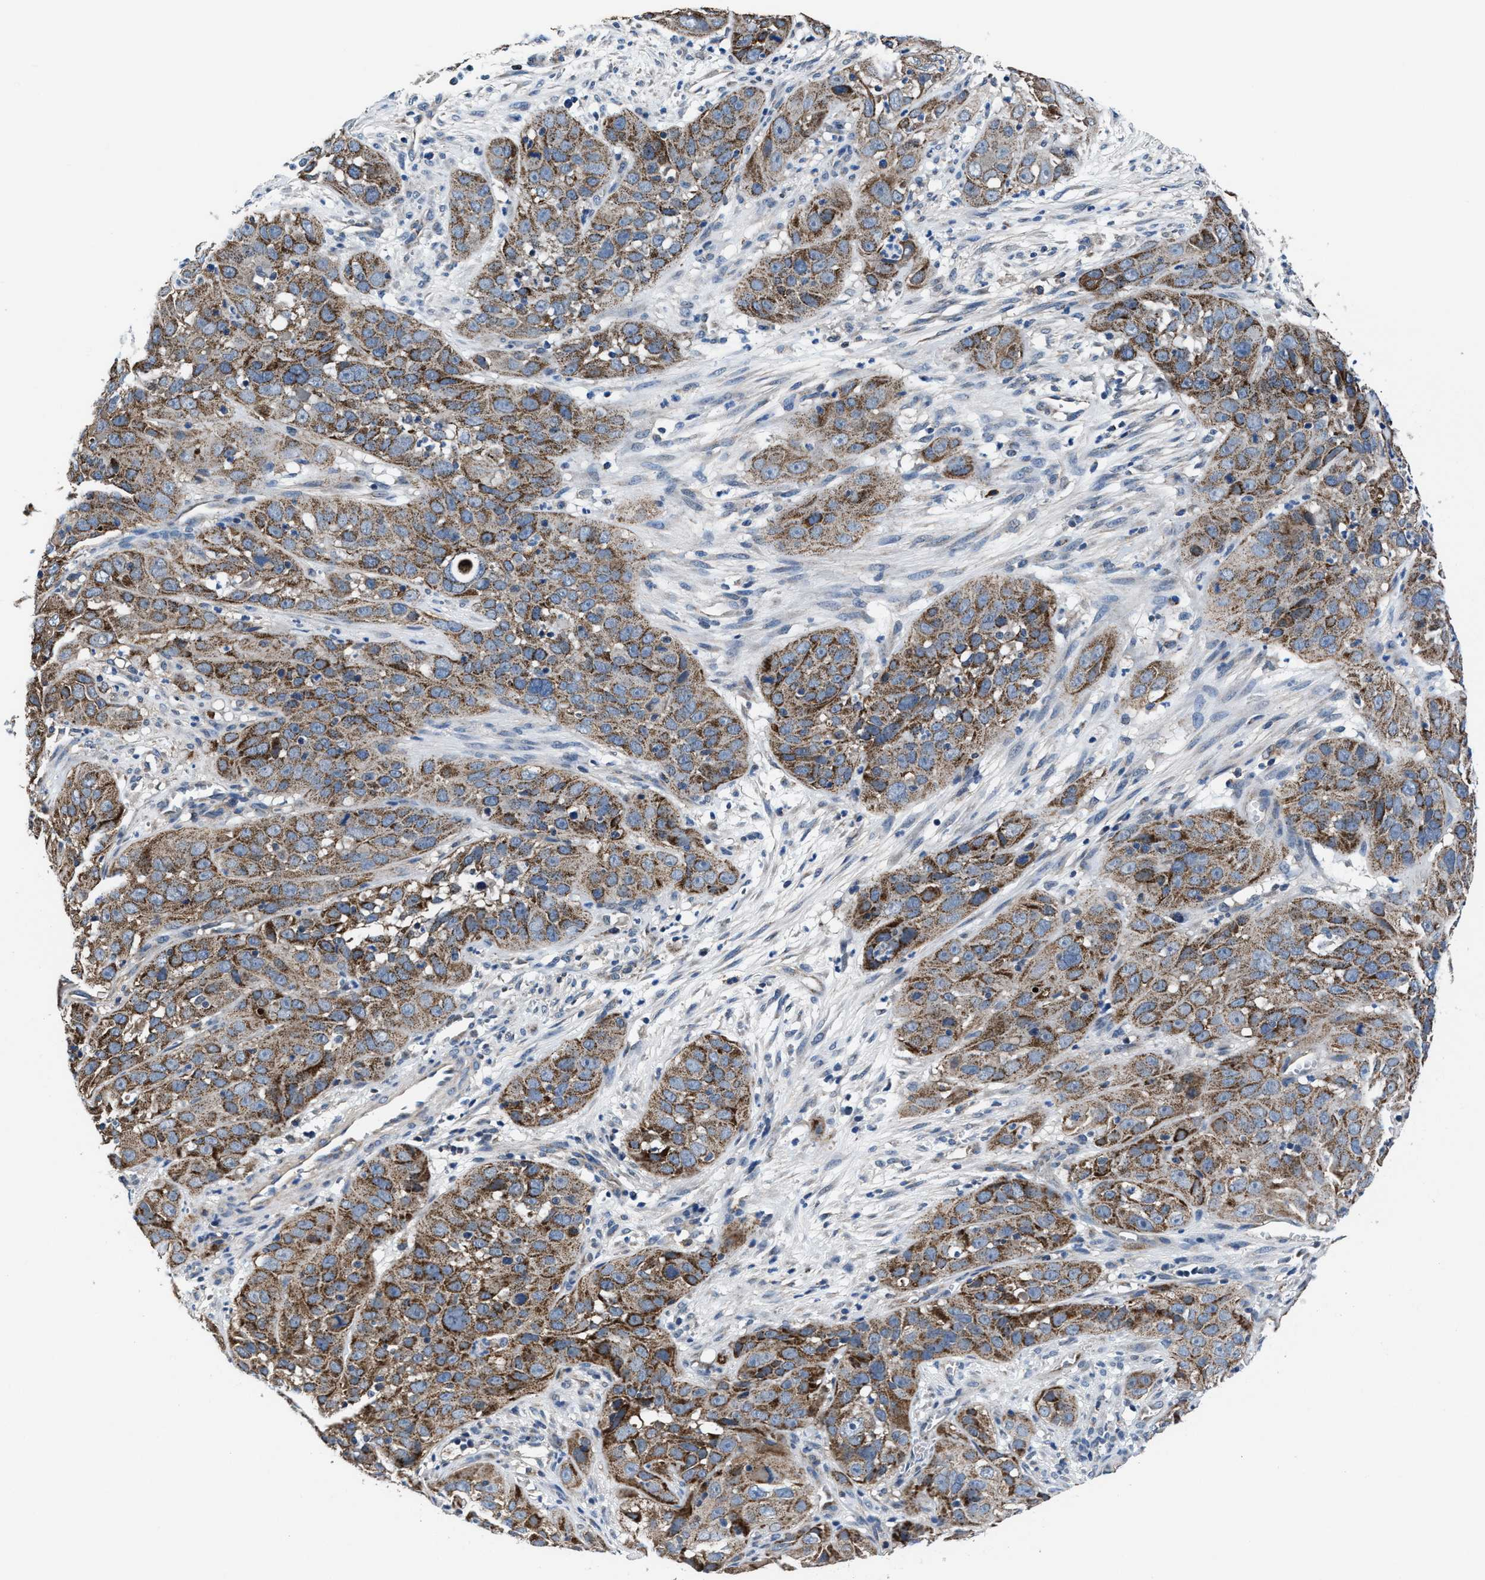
{"staining": {"intensity": "moderate", "quantity": ">75%", "location": "cytoplasmic/membranous"}, "tissue": "cervical cancer", "cell_type": "Tumor cells", "image_type": "cancer", "snomed": [{"axis": "morphology", "description": "Squamous cell carcinoma, NOS"}, {"axis": "topography", "description": "Cervix"}], "caption": "Squamous cell carcinoma (cervical) stained with a protein marker exhibits moderate staining in tumor cells.", "gene": "NKTR", "patient": {"sex": "female", "age": 32}}